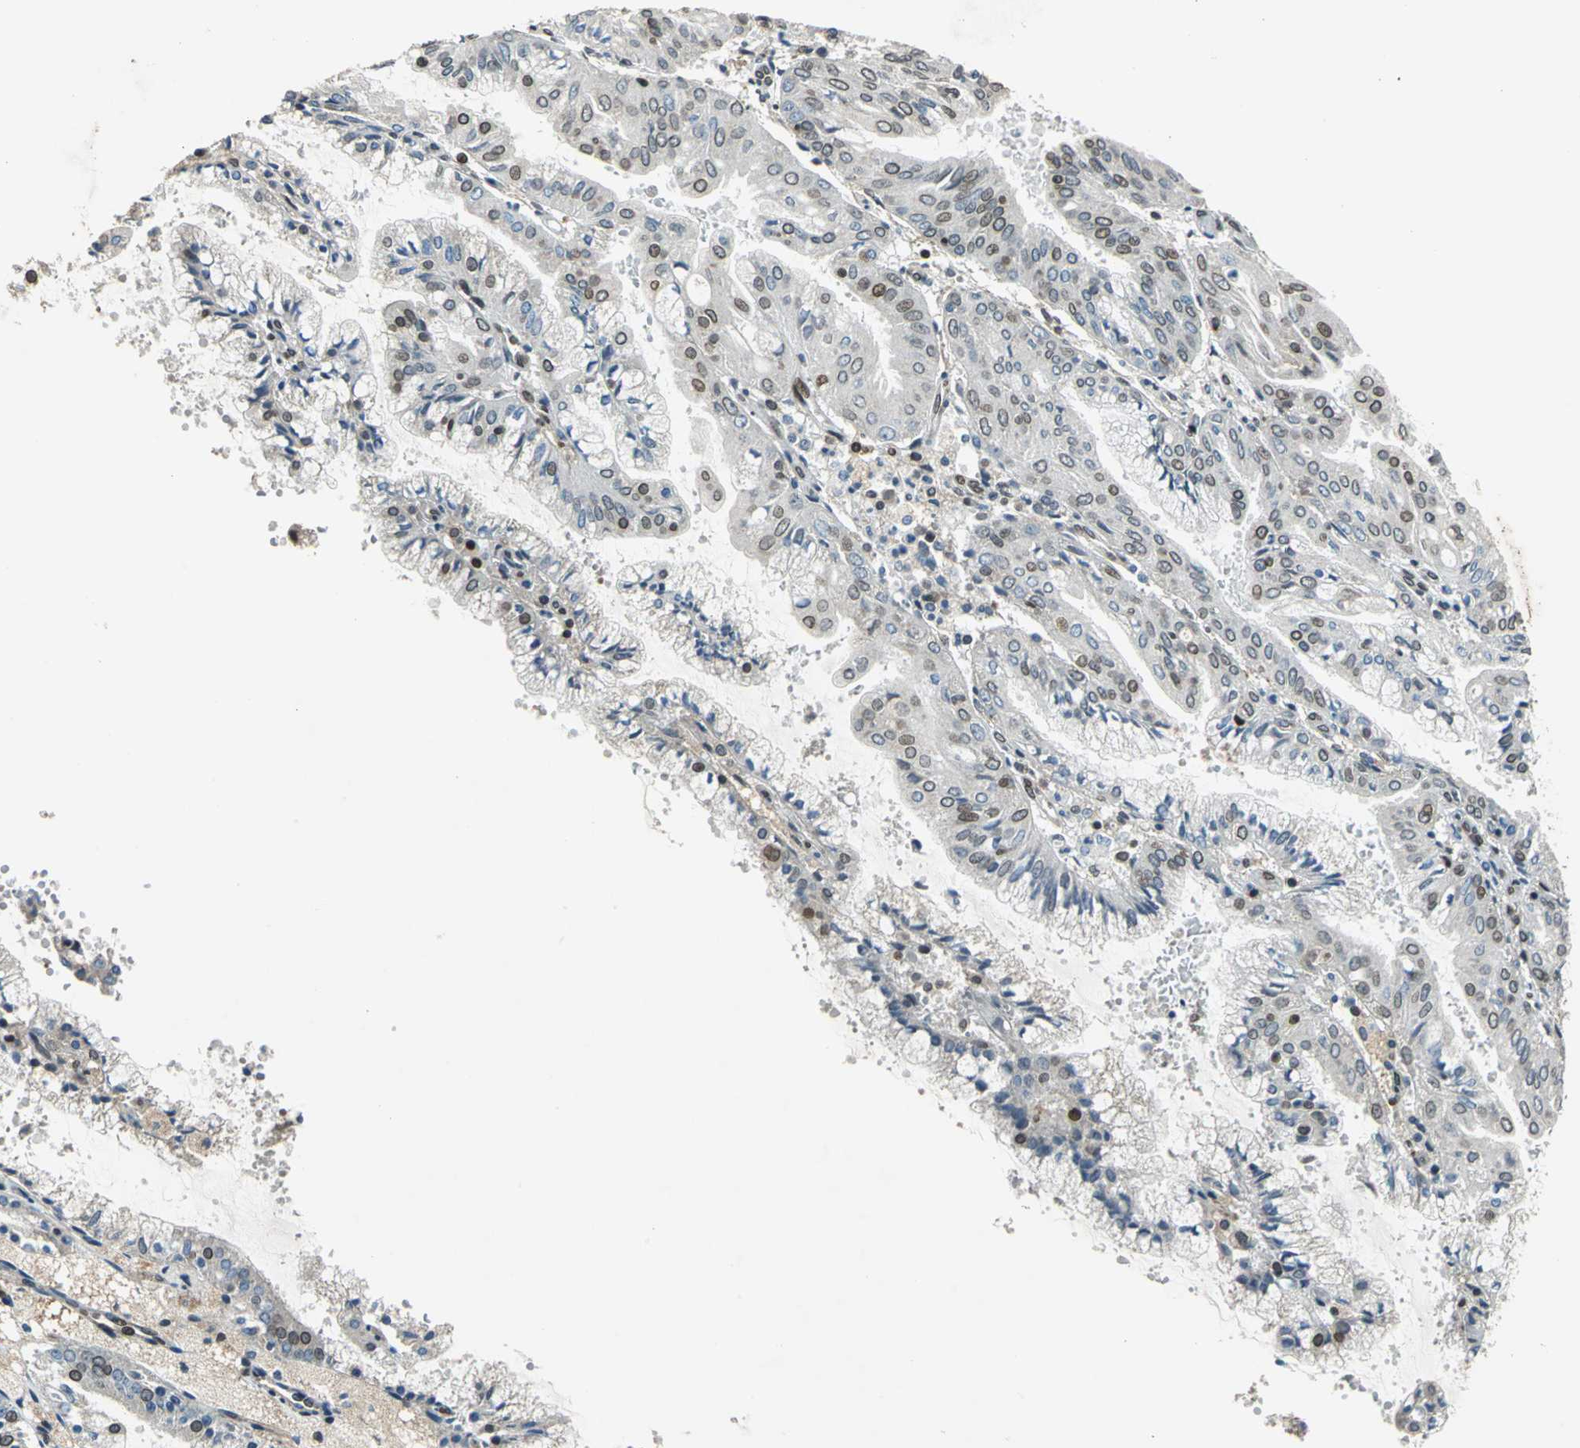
{"staining": {"intensity": "weak", "quantity": "<25%", "location": "cytoplasmic/membranous,nuclear"}, "tissue": "endometrial cancer", "cell_type": "Tumor cells", "image_type": "cancer", "snomed": [{"axis": "morphology", "description": "Adenocarcinoma, NOS"}, {"axis": "topography", "description": "Endometrium"}], "caption": "High power microscopy photomicrograph of an IHC image of adenocarcinoma (endometrial), revealing no significant staining in tumor cells. (Stains: DAB immunohistochemistry (IHC) with hematoxylin counter stain, Microscopy: brightfield microscopy at high magnification).", "gene": "BRIP1", "patient": {"sex": "female", "age": 63}}